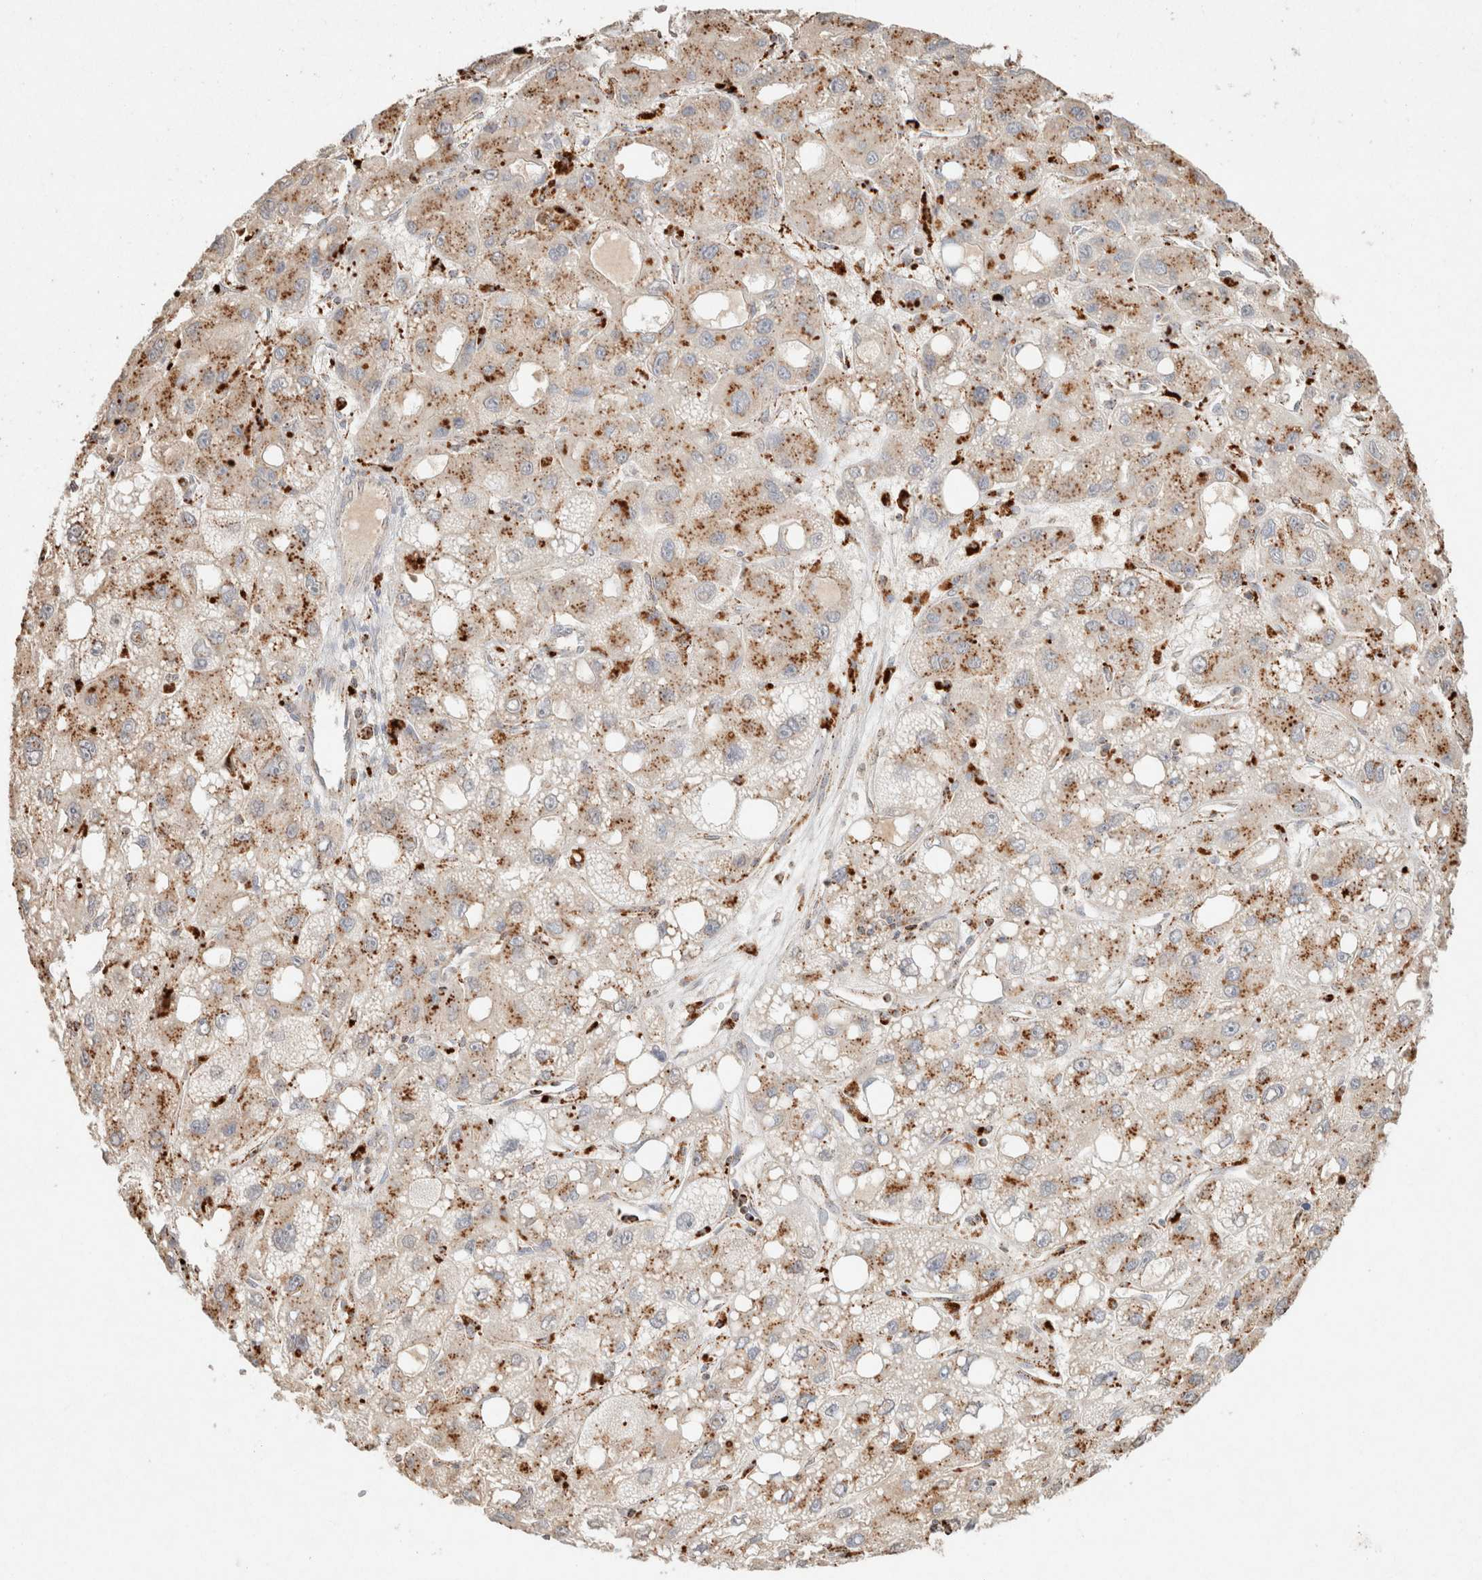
{"staining": {"intensity": "moderate", "quantity": "25%-75%", "location": "cytoplasmic/membranous"}, "tissue": "liver cancer", "cell_type": "Tumor cells", "image_type": "cancer", "snomed": [{"axis": "morphology", "description": "Carcinoma, Hepatocellular, NOS"}, {"axis": "topography", "description": "Liver"}], "caption": "Brown immunohistochemical staining in human liver cancer (hepatocellular carcinoma) reveals moderate cytoplasmic/membranous positivity in approximately 25%-75% of tumor cells.", "gene": "CTSC", "patient": {"sex": "male", "age": 55}}